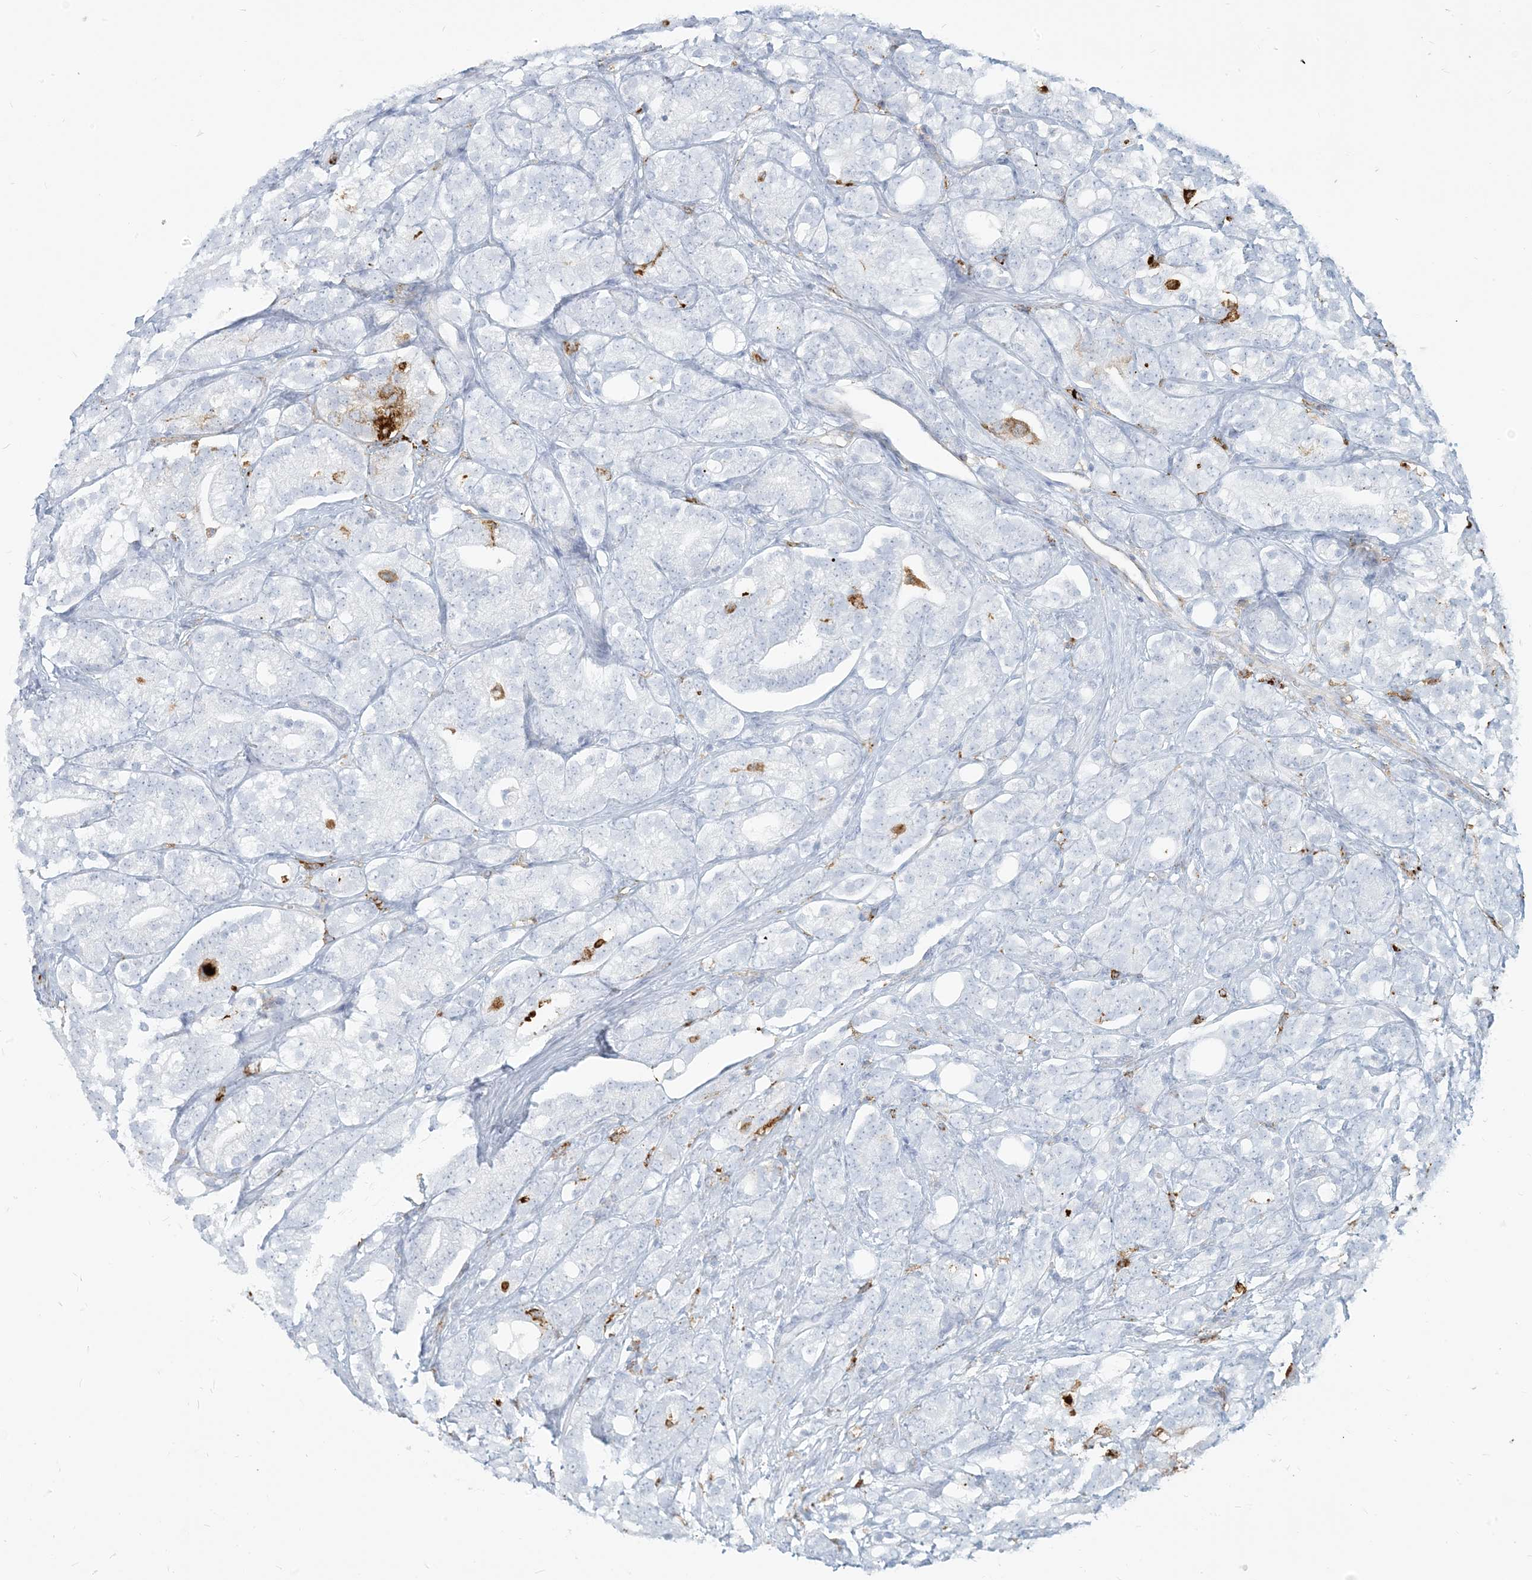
{"staining": {"intensity": "negative", "quantity": "none", "location": "none"}, "tissue": "prostate cancer", "cell_type": "Tumor cells", "image_type": "cancer", "snomed": [{"axis": "morphology", "description": "Adenocarcinoma, High grade"}, {"axis": "topography", "description": "Prostate"}], "caption": "The immunohistochemistry image has no significant staining in tumor cells of prostate cancer tissue.", "gene": "HLA-DRB1", "patient": {"sex": "male", "age": 57}}